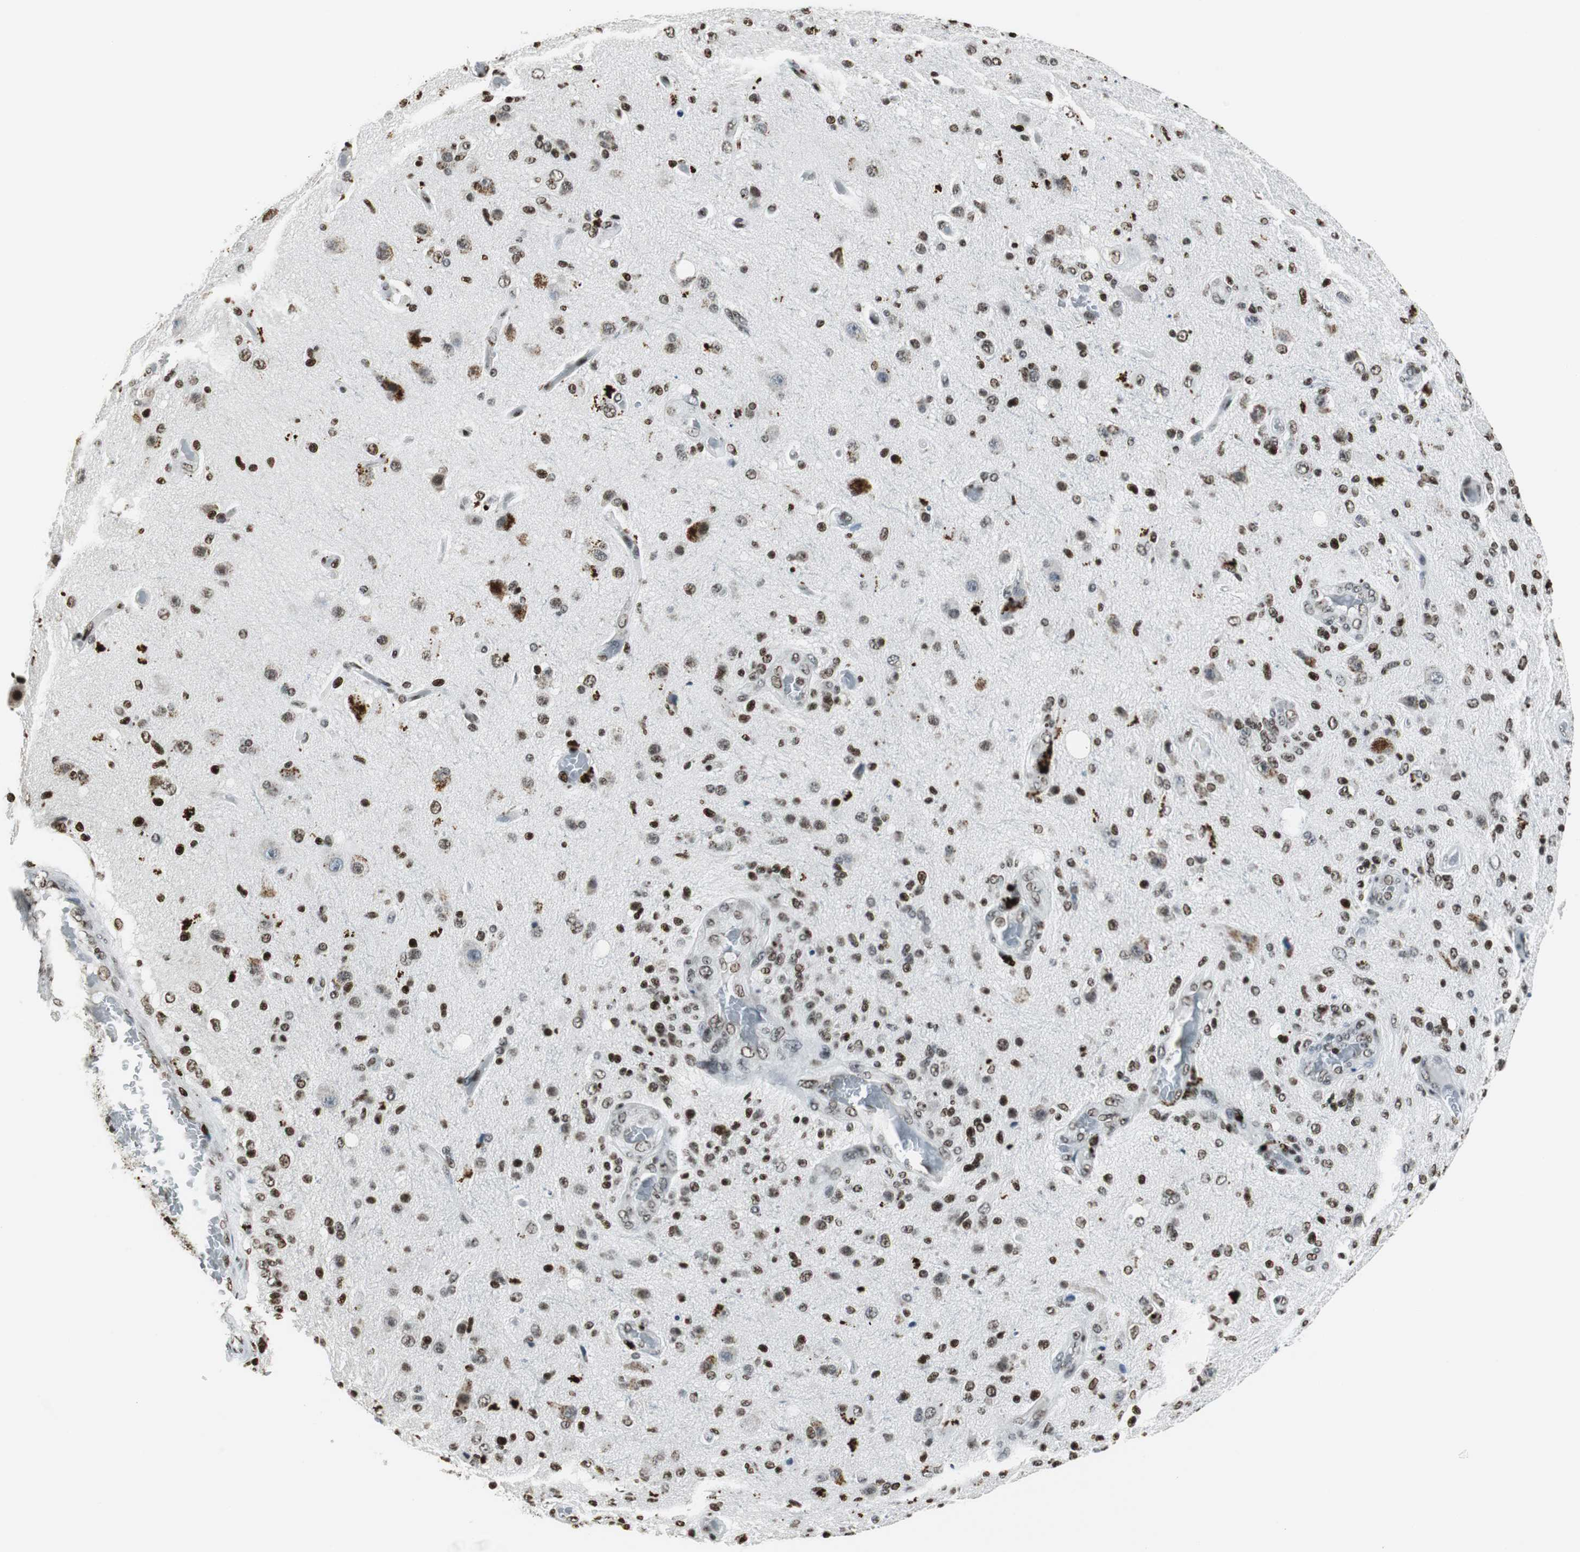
{"staining": {"intensity": "strong", "quantity": "25%-75%", "location": "nuclear"}, "tissue": "glioma", "cell_type": "Tumor cells", "image_type": "cancer", "snomed": [{"axis": "morphology", "description": "Normal tissue, NOS"}, {"axis": "morphology", "description": "Glioma, malignant, High grade"}, {"axis": "topography", "description": "Cerebral cortex"}], "caption": "Immunohistochemical staining of human malignant high-grade glioma shows high levels of strong nuclear protein expression in approximately 25%-75% of tumor cells.", "gene": "RBBP4", "patient": {"sex": "male", "age": 77}}